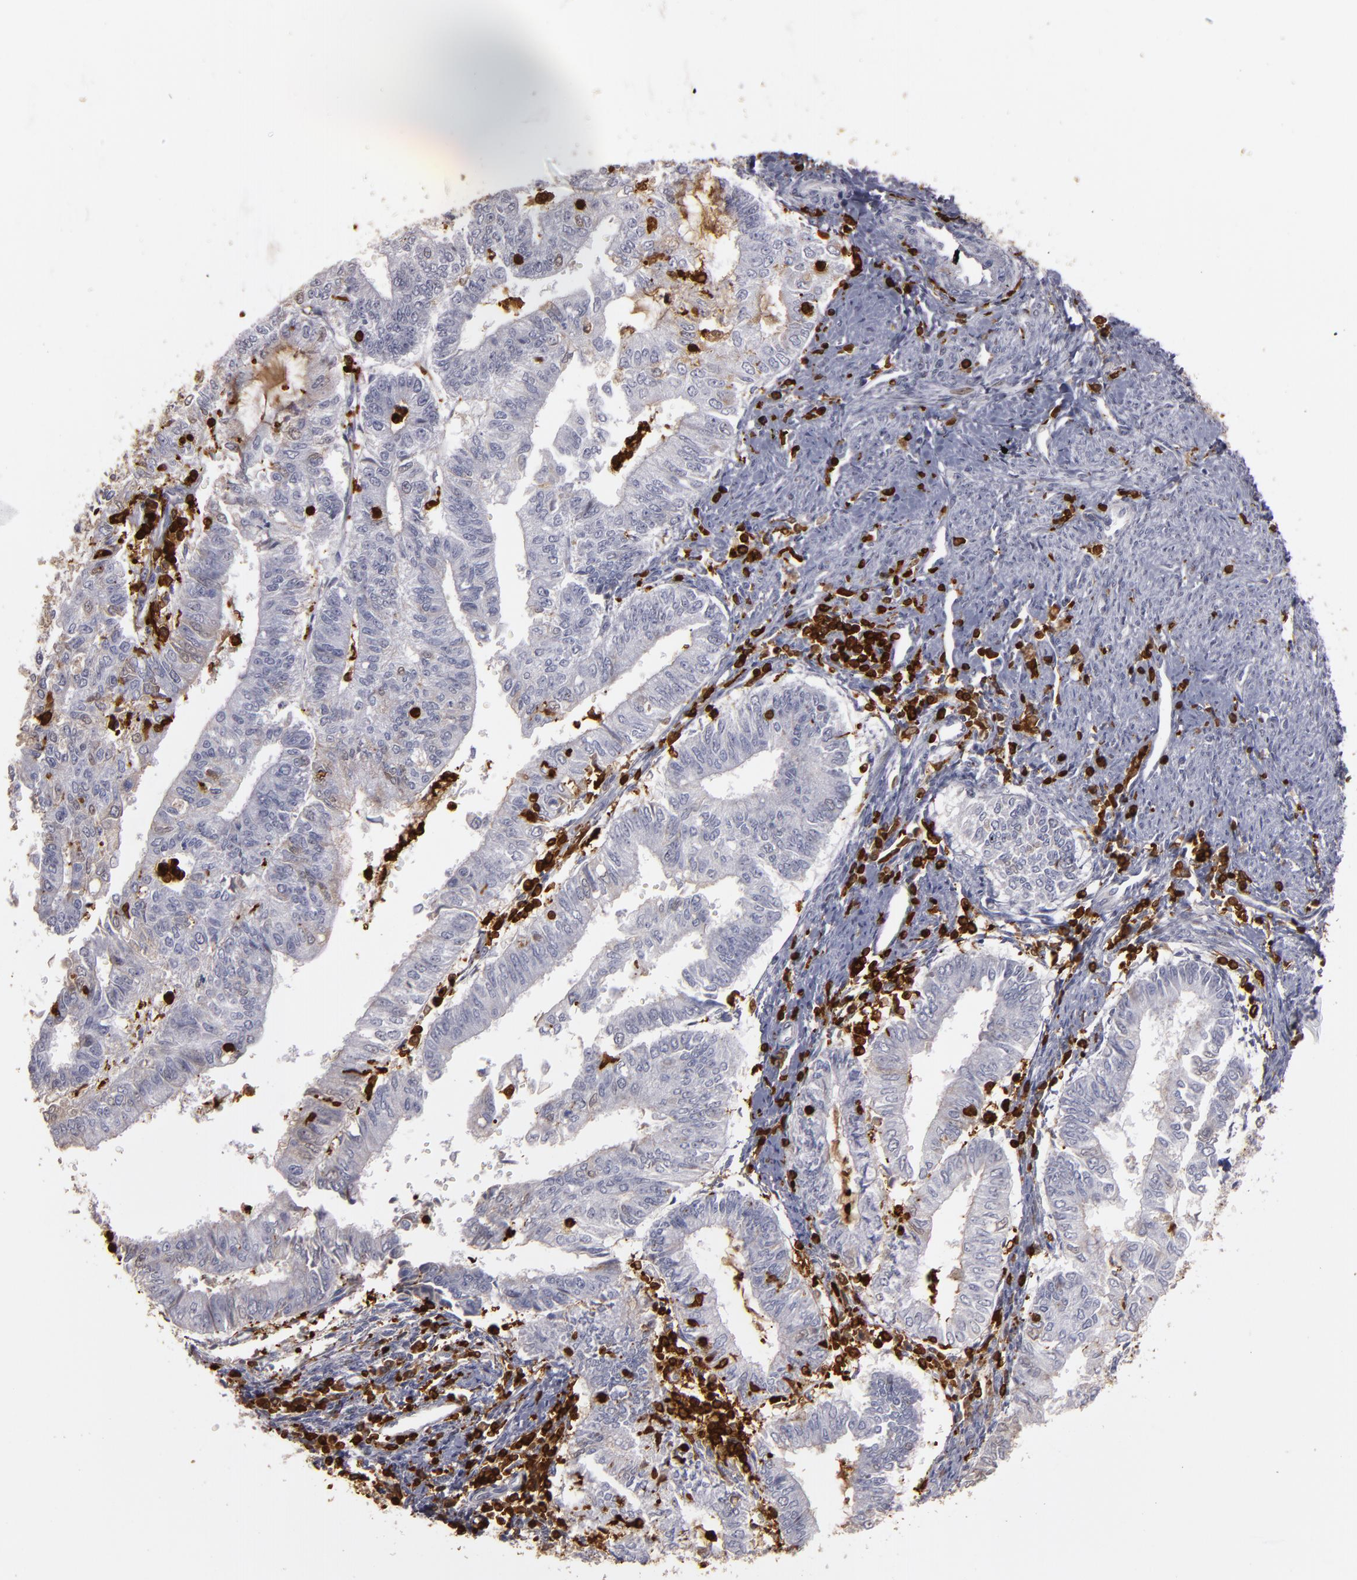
{"staining": {"intensity": "negative", "quantity": "none", "location": "none"}, "tissue": "endometrial cancer", "cell_type": "Tumor cells", "image_type": "cancer", "snomed": [{"axis": "morphology", "description": "Adenocarcinoma, NOS"}, {"axis": "topography", "description": "Endometrium"}], "caption": "Immunohistochemistry histopathology image of neoplastic tissue: adenocarcinoma (endometrial) stained with DAB (3,3'-diaminobenzidine) reveals no significant protein expression in tumor cells.", "gene": "WAS", "patient": {"sex": "female", "age": 66}}